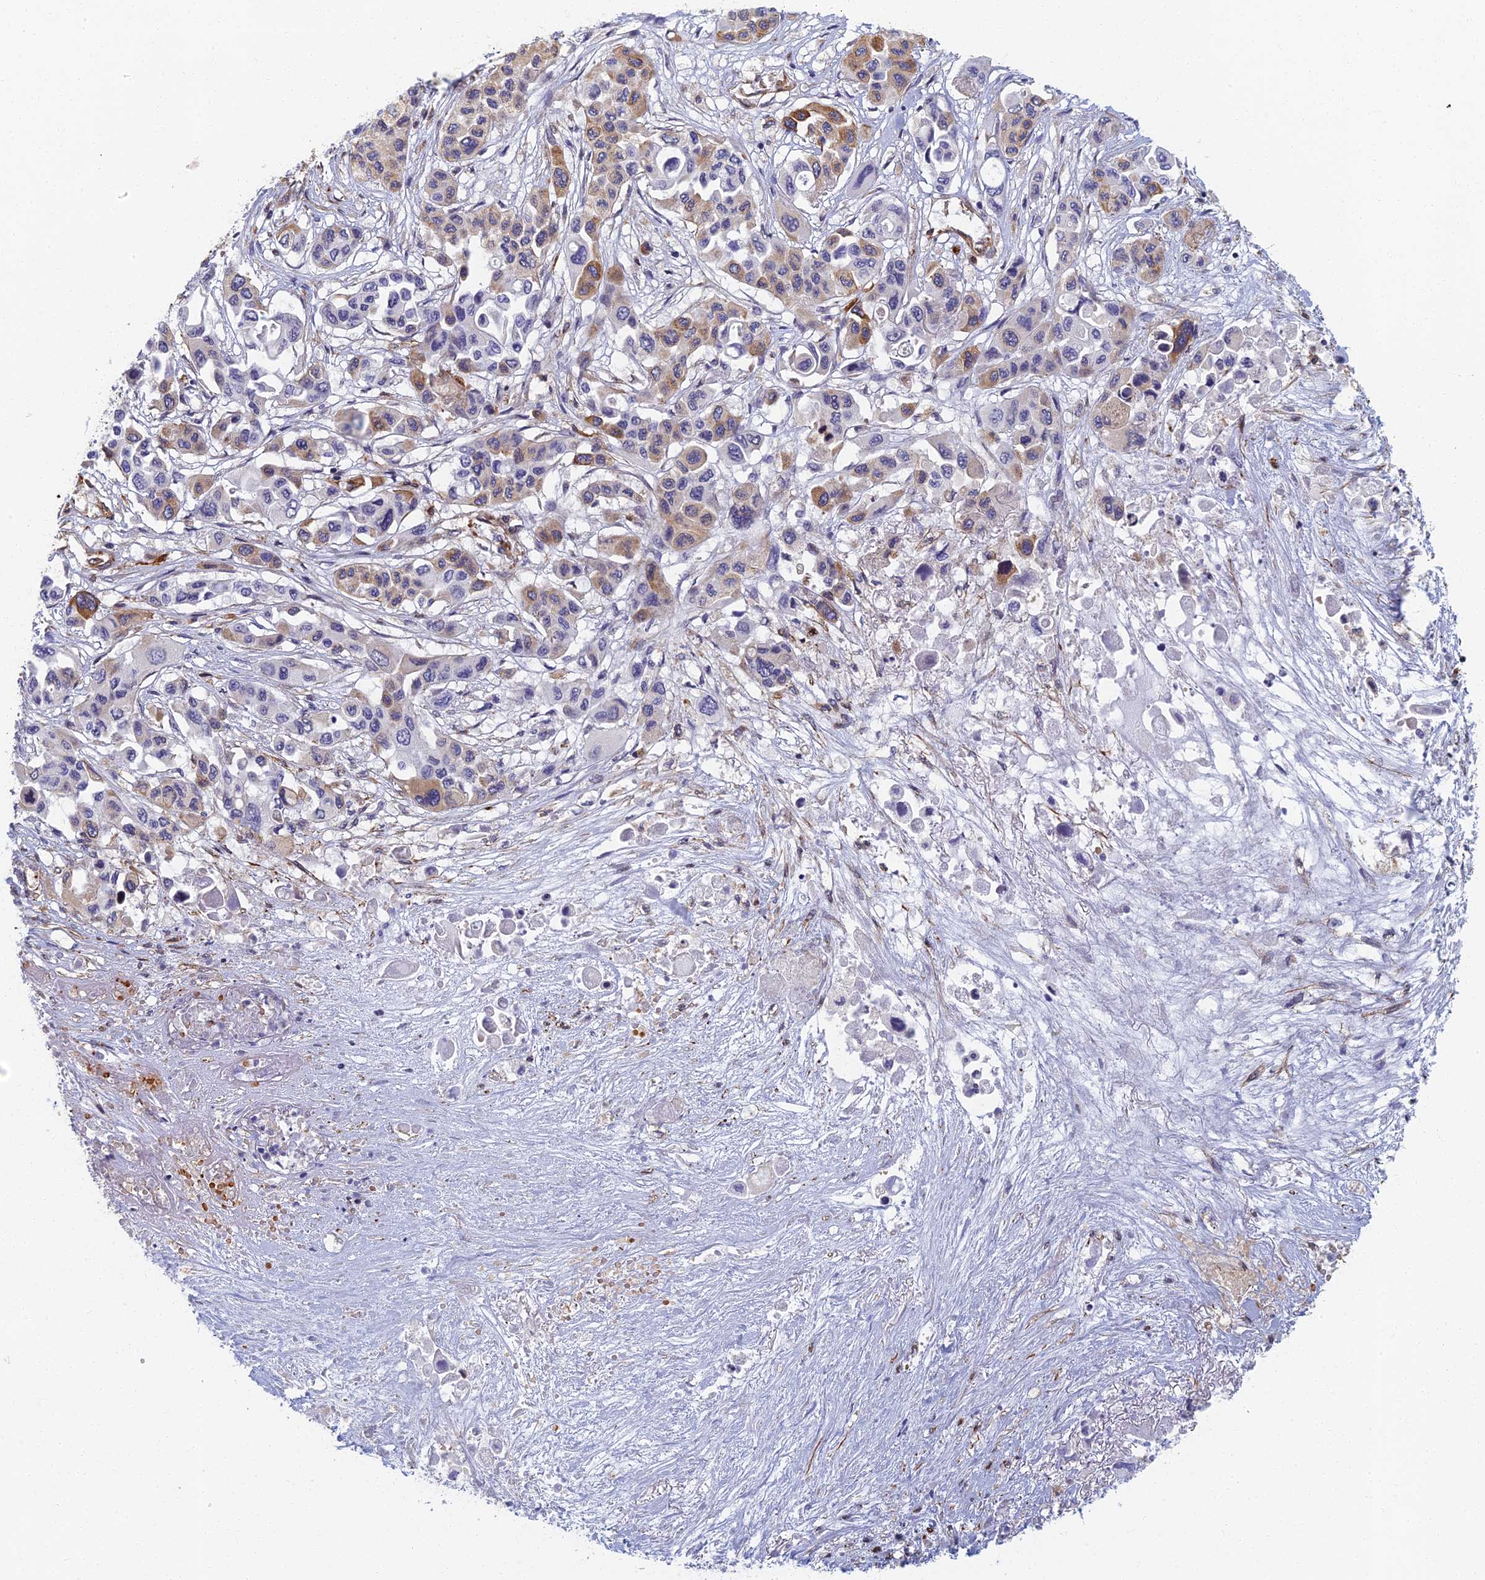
{"staining": {"intensity": "moderate", "quantity": "<25%", "location": "cytoplasmic/membranous"}, "tissue": "pancreatic cancer", "cell_type": "Tumor cells", "image_type": "cancer", "snomed": [{"axis": "morphology", "description": "Adenocarcinoma, NOS"}, {"axis": "topography", "description": "Pancreas"}], "caption": "Pancreatic cancer stained for a protein (brown) demonstrates moderate cytoplasmic/membranous positive expression in about <25% of tumor cells.", "gene": "ABCB10", "patient": {"sex": "male", "age": 92}}